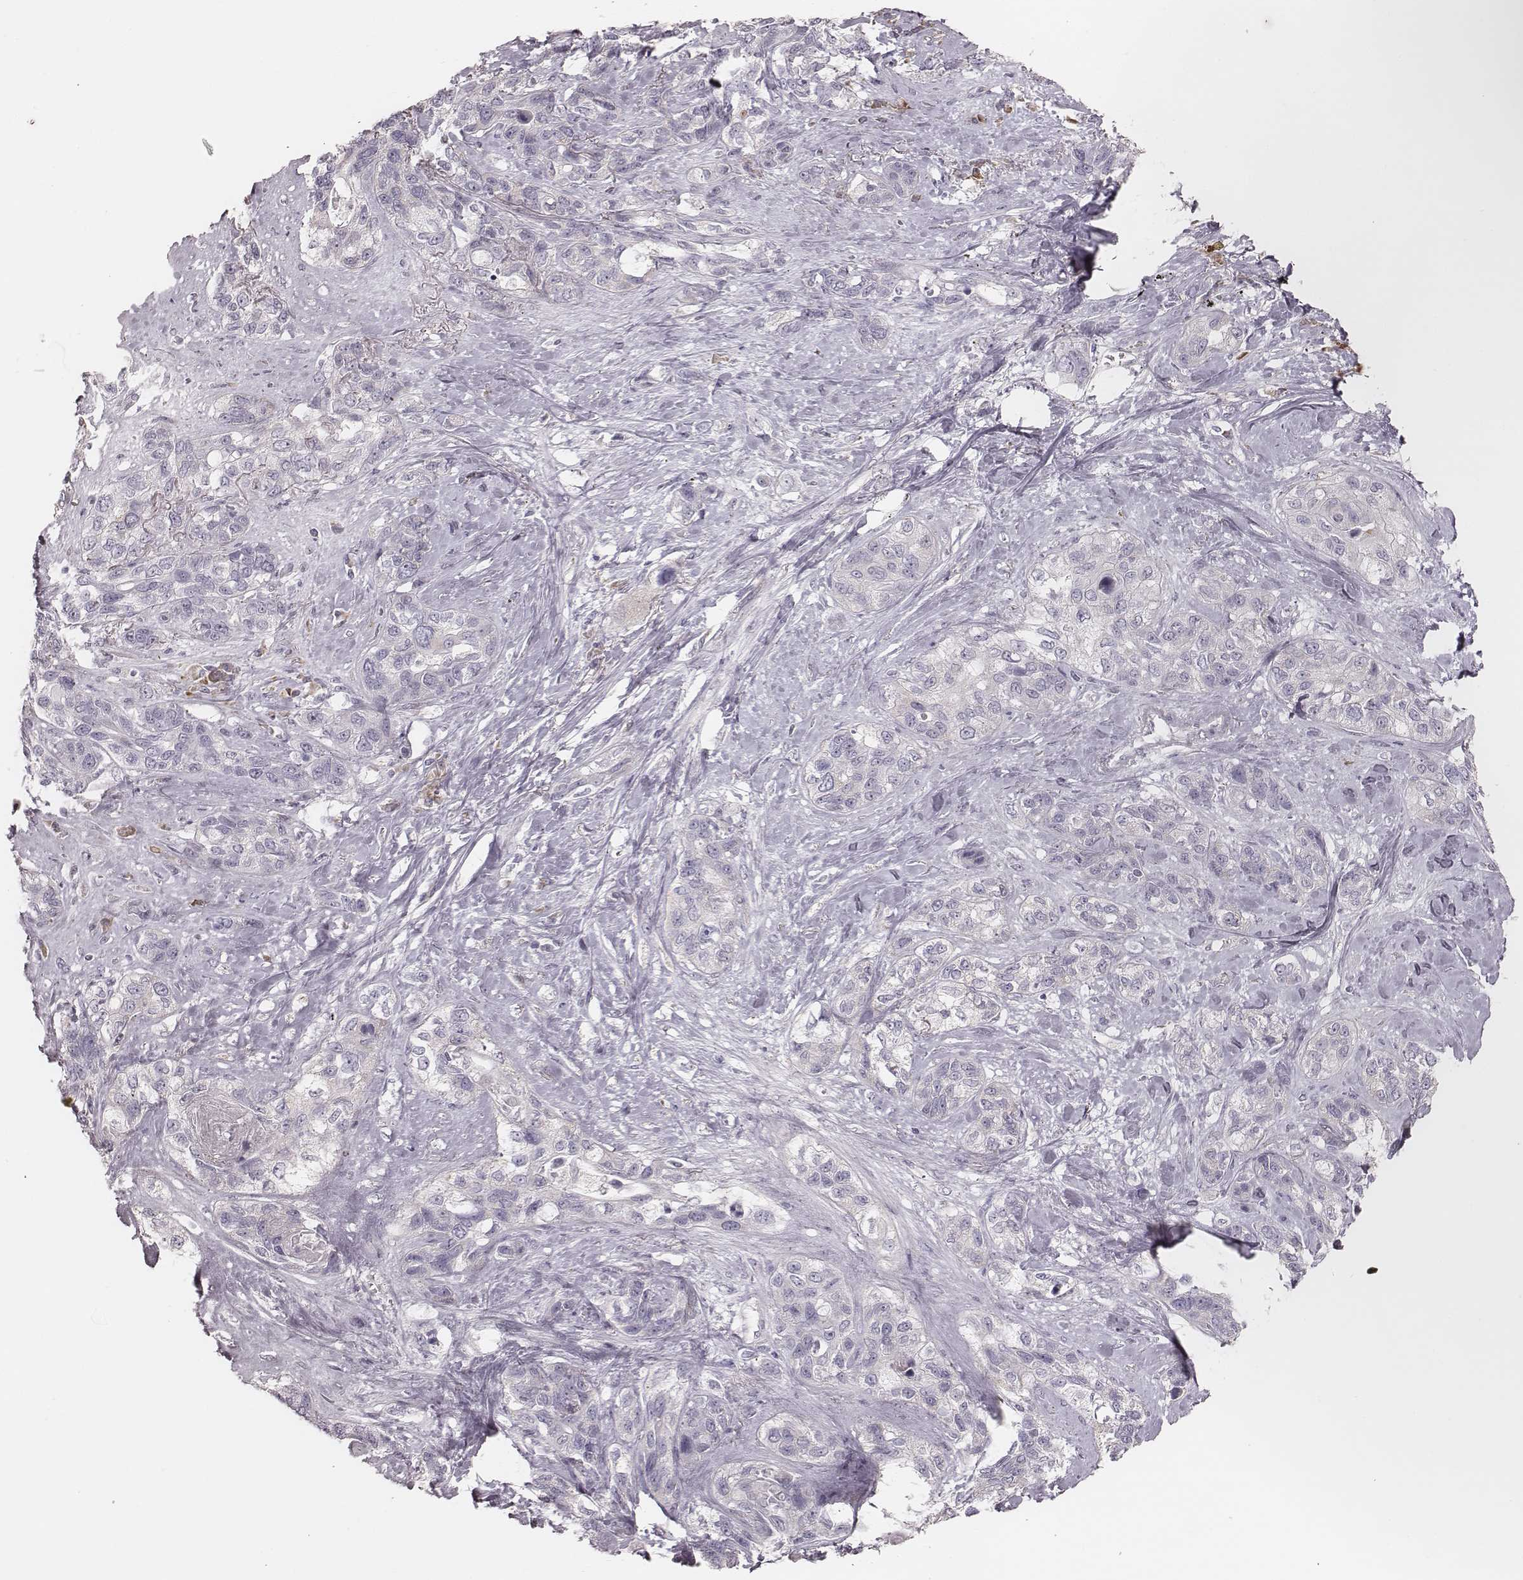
{"staining": {"intensity": "negative", "quantity": "none", "location": "none"}, "tissue": "lung cancer", "cell_type": "Tumor cells", "image_type": "cancer", "snomed": [{"axis": "morphology", "description": "Squamous cell carcinoma, NOS"}, {"axis": "topography", "description": "Lung"}], "caption": "A high-resolution image shows immunohistochemistry (IHC) staining of lung squamous cell carcinoma, which reveals no significant positivity in tumor cells. (DAB IHC visualized using brightfield microscopy, high magnification).", "gene": "KIF5C", "patient": {"sex": "female", "age": 70}}